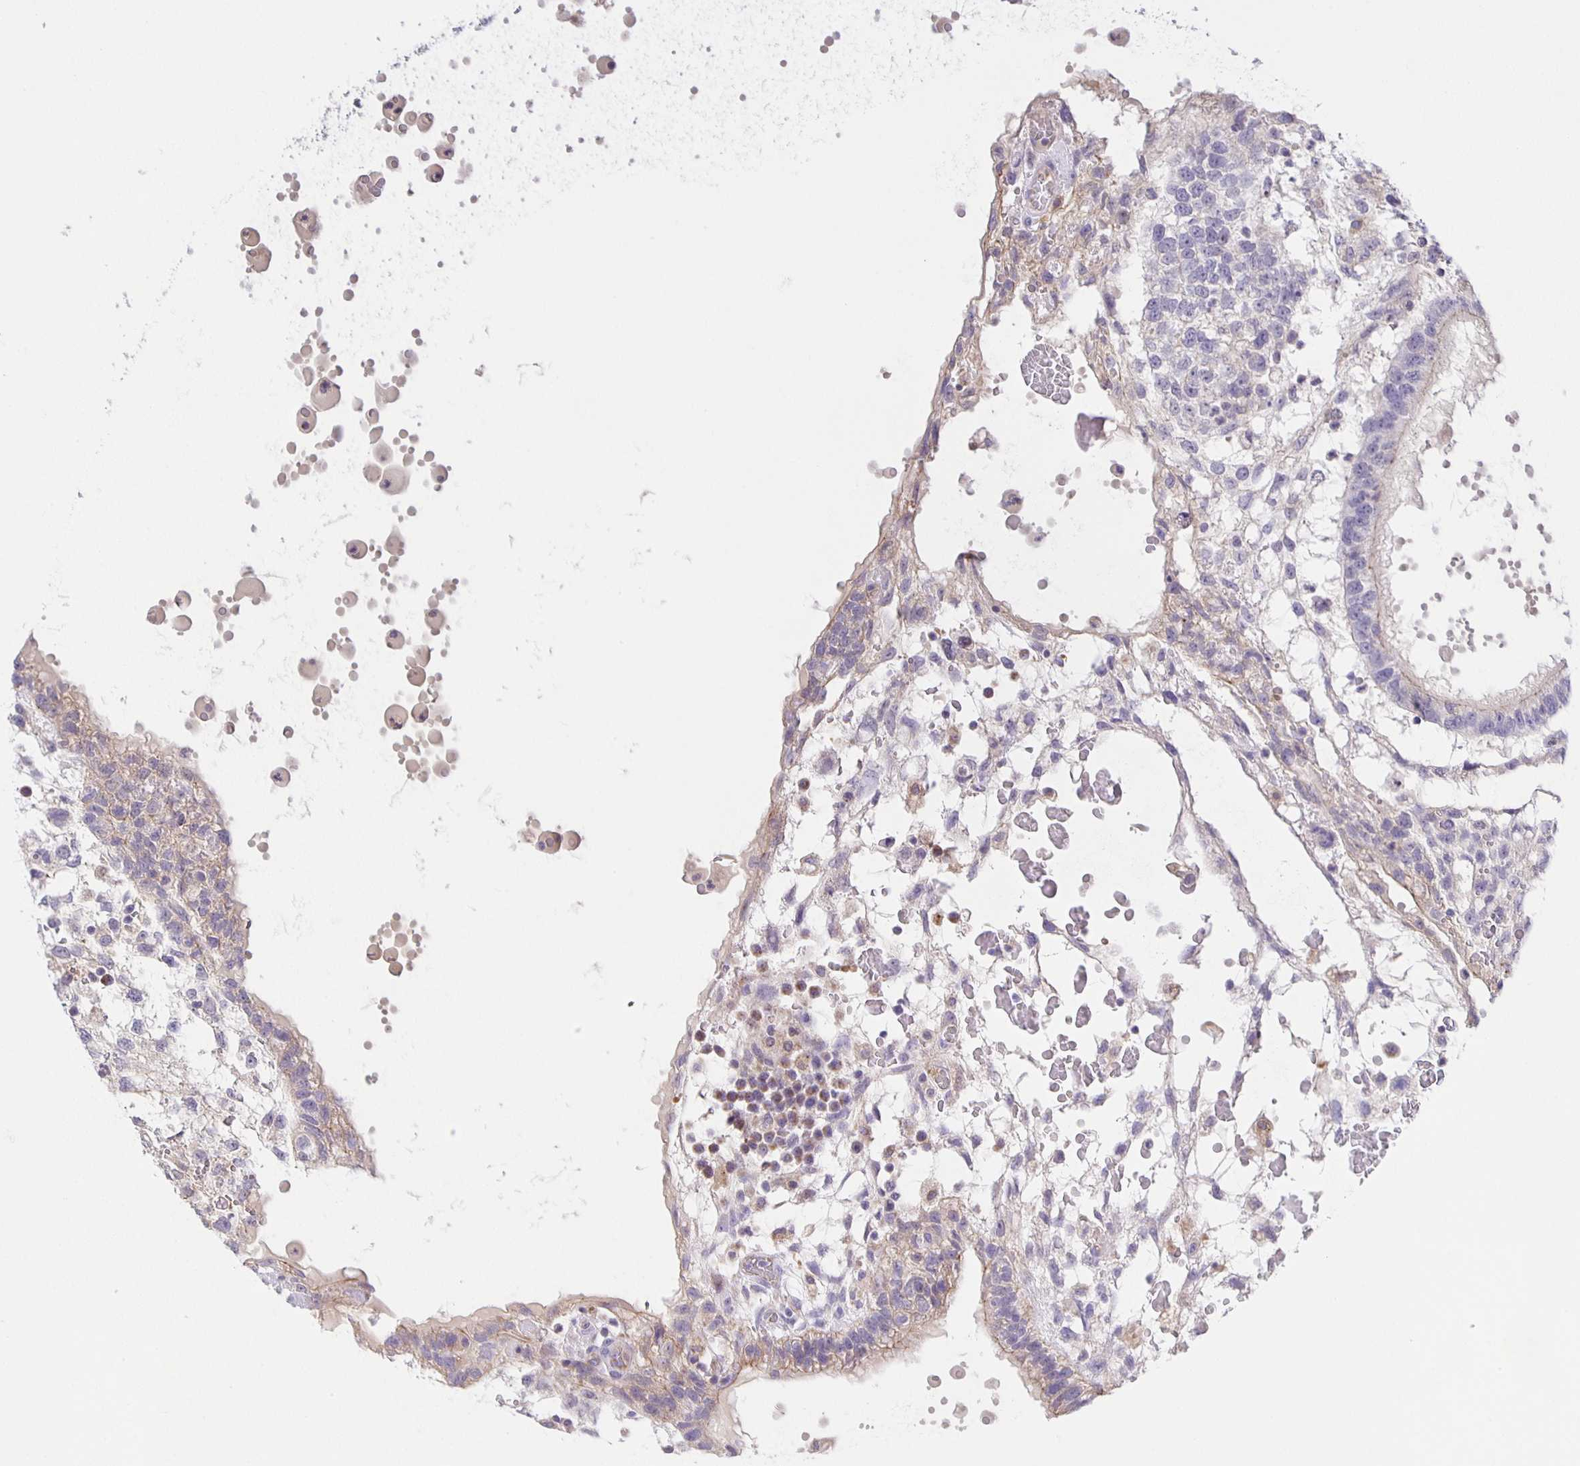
{"staining": {"intensity": "moderate", "quantity": "<25%", "location": "cytoplasmic/membranous"}, "tissue": "testis cancer", "cell_type": "Tumor cells", "image_type": "cancer", "snomed": [{"axis": "morphology", "description": "Normal tissue, NOS"}, {"axis": "morphology", "description": "Carcinoma, Embryonal, NOS"}, {"axis": "topography", "description": "Testis"}], "caption": "Immunohistochemical staining of testis cancer shows moderate cytoplasmic/membranous protein staining in about <25% of tumor cells.", "gene": "JMJD4", "patient": {"sex": "male", "age": 32}}